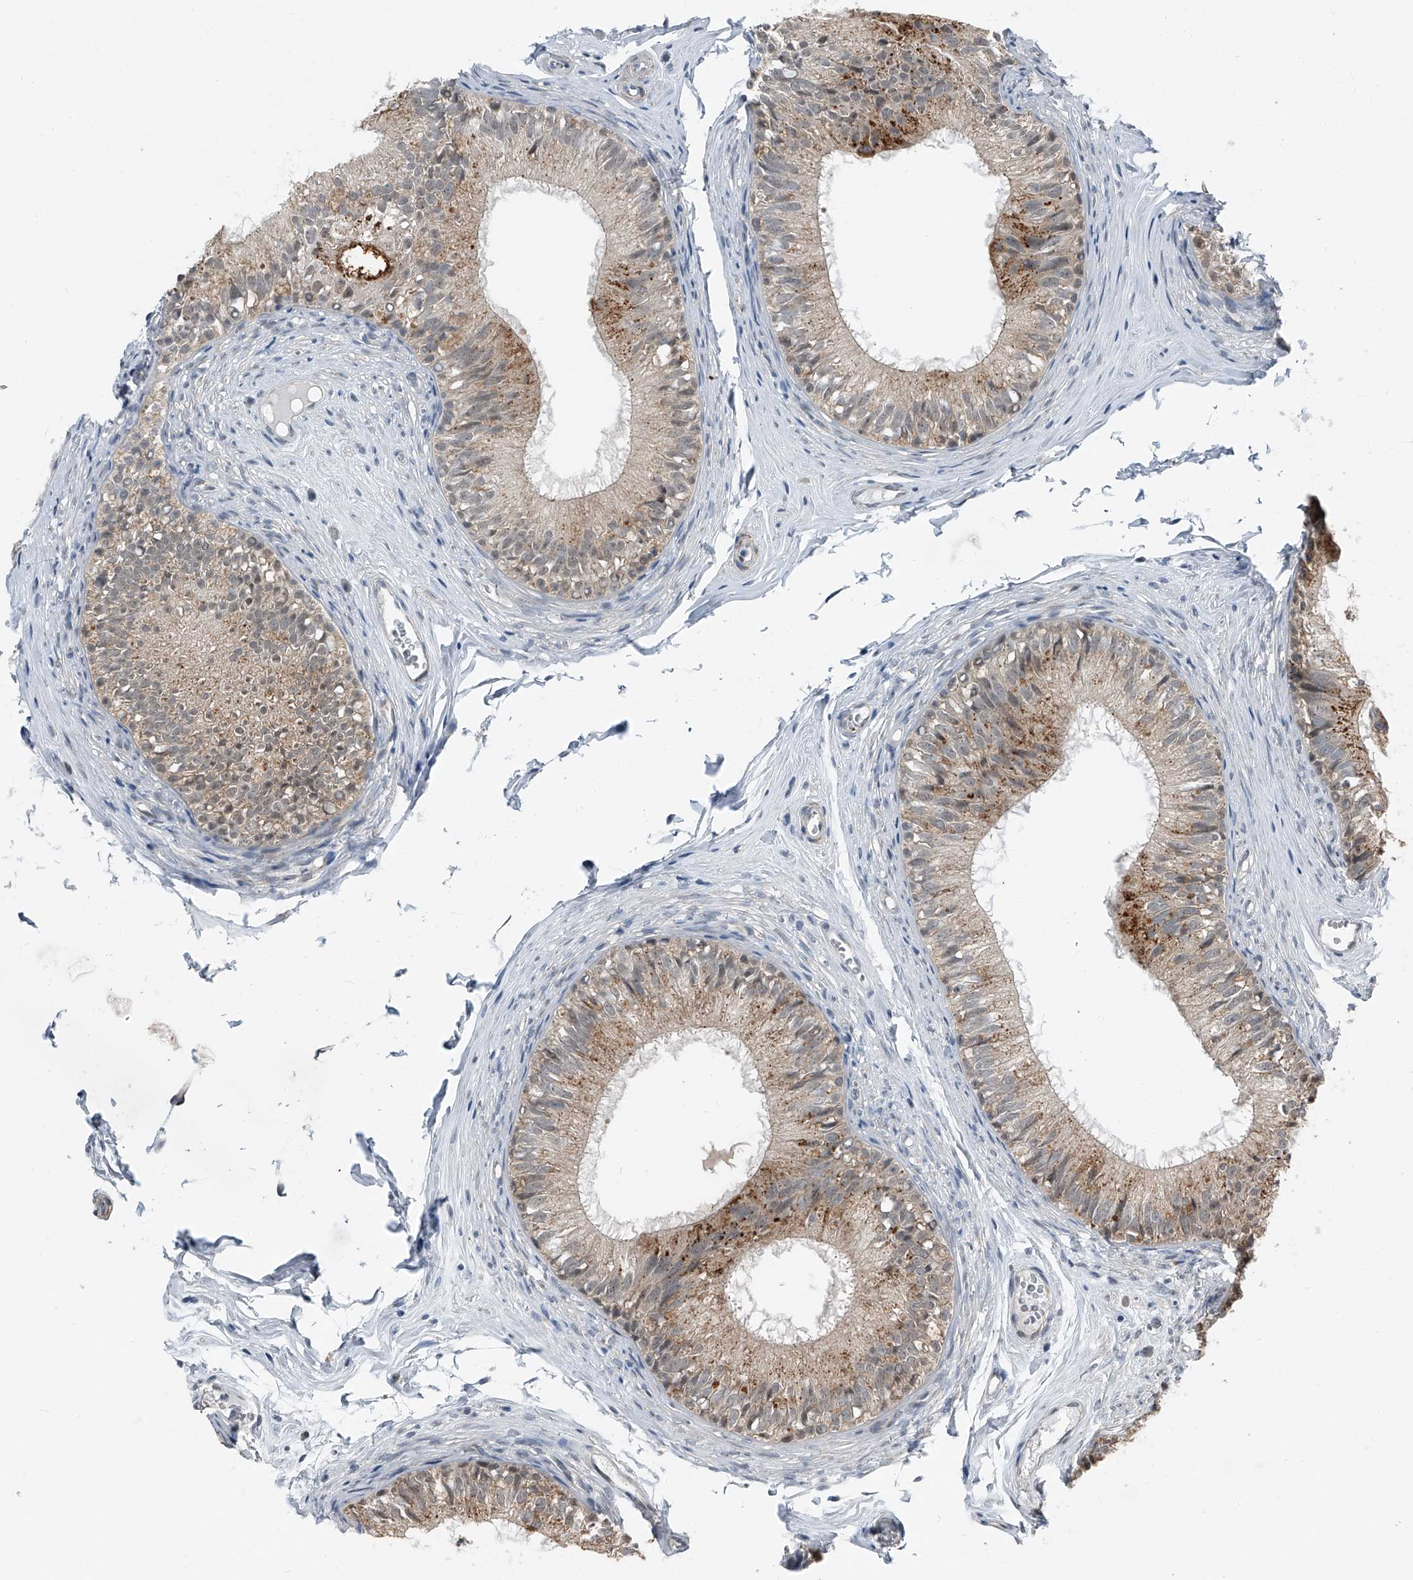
{"staining": {"intensity": "moderate", "quantity": "25%-75%", "location": "cytoplasmic/membranous"}, "tissue": "epididymis", "cell_type": "Glandular cells", "image_type": "normal", "snomed": [{"axis": "morphology", "description": "Normal tissue, NOS"}, {"axis": "morphology", "description": "Seminoma in situ"}, {"axis": "topography", "description": "Testis"}, {"axis": "topography", "description": "Epididymis"}], "caption": "High-power microscopy captured an IHC micrograph of benign epididymis, revealing moderate cytoplasmic/membranous staining in approximately 25%-75% of glandular cells. The protein is stained brown, and the nuclei are stained in blue (DAB IHC with brightfield microscopy, high magnification).", "gene": "CHRNA7", "patient": {"sex": "male", "age": 28}}